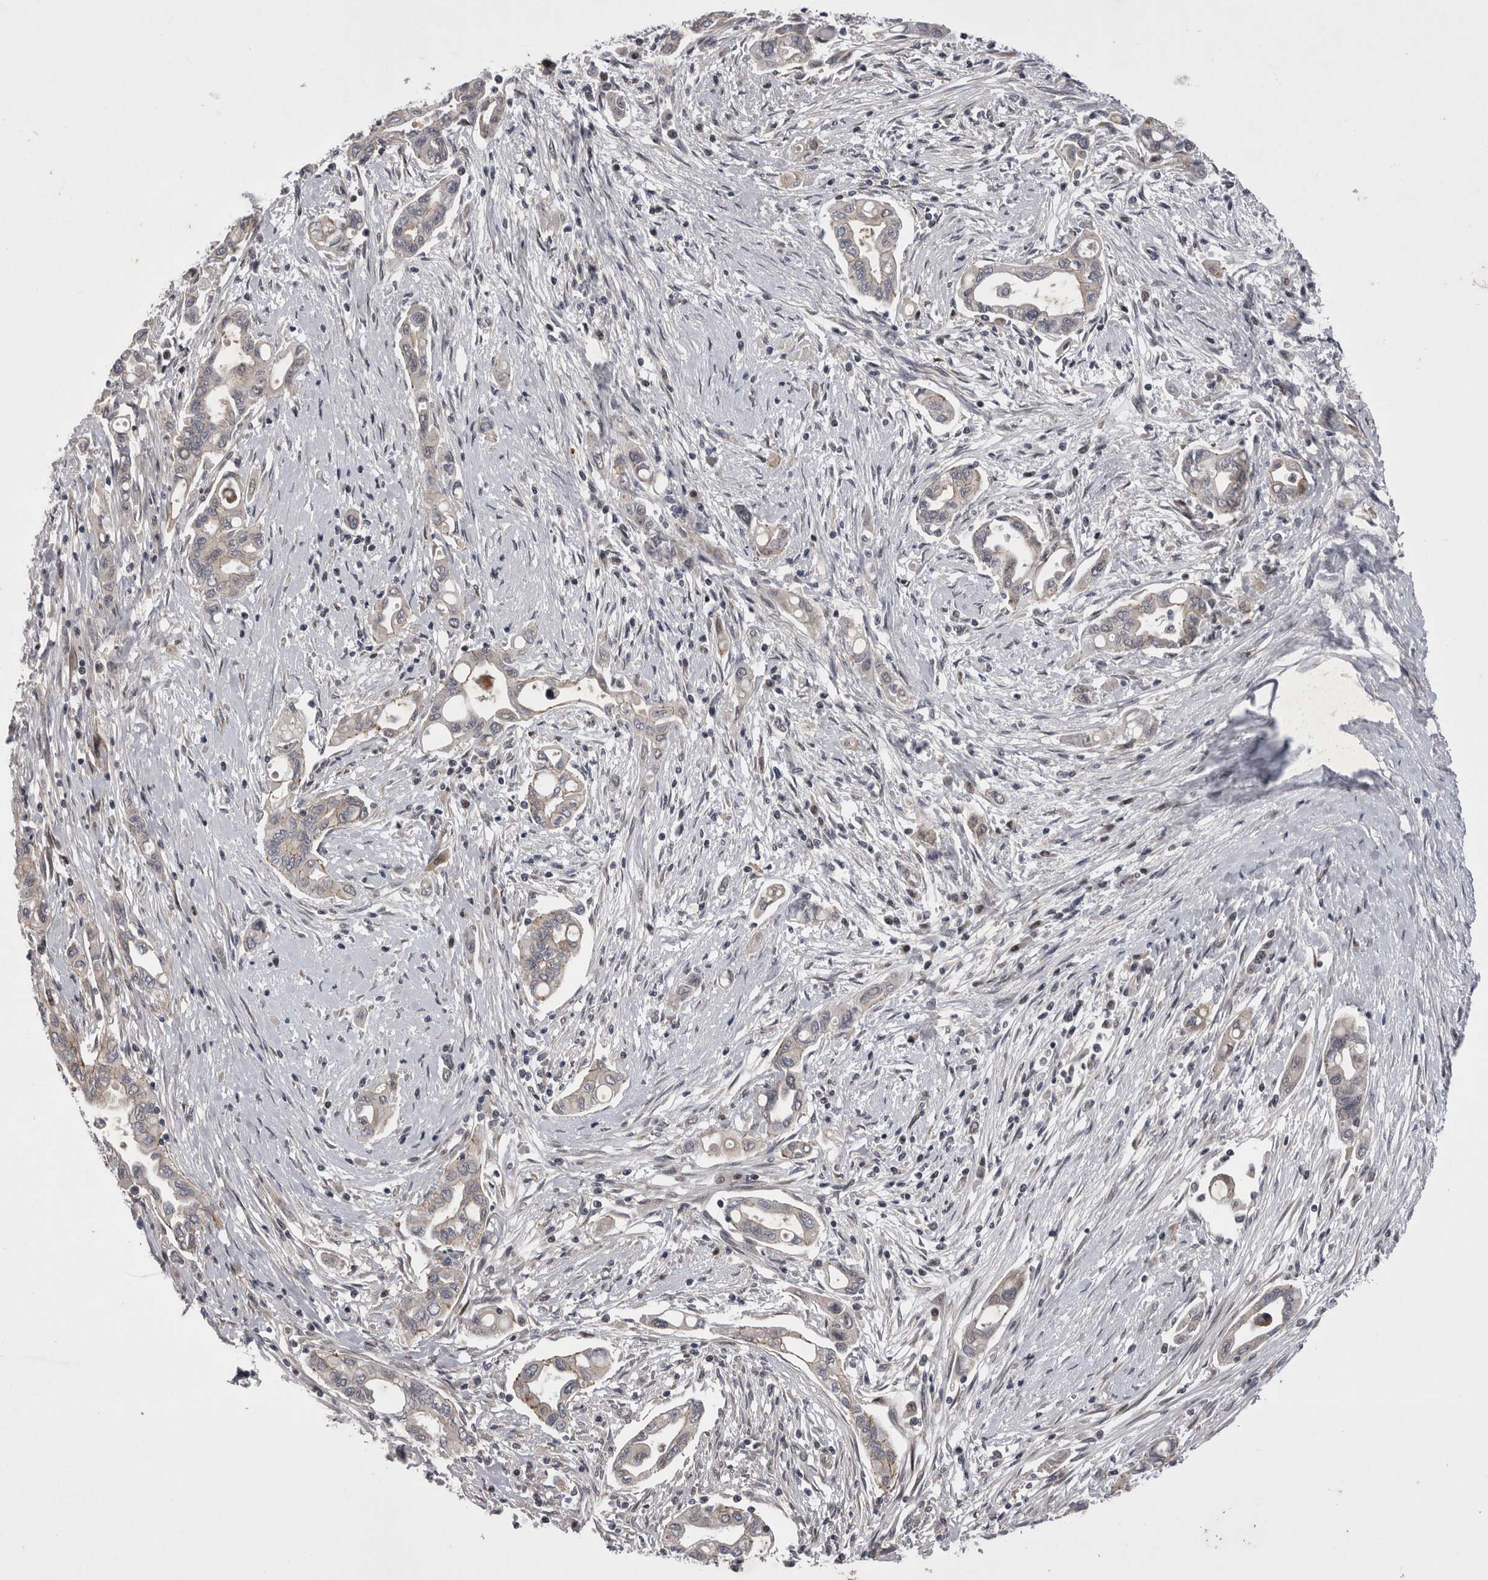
{"staining": {"intensity": "weak", "quantity": "25%-75%", "location": "cytoplasmic/membranous"}, "tissue": "pancreatic cancer", "cell_type": "Tumor cells", "image_type": "cancer", "snomed": [{"axis": "morphology", "description": "Adenocarcinoma, NOS"}, {"axis": "topography", "description": "Pancreas"}], "caption": "There is low levels of weak cytoplasmic/membranous staining in tumor cells of adenocarcinoma (pancreatic), as demonstrated by immunohistochemical staining (brown color).", "gene": "NENF", "patient": {"sex": "female", "age": 57}}